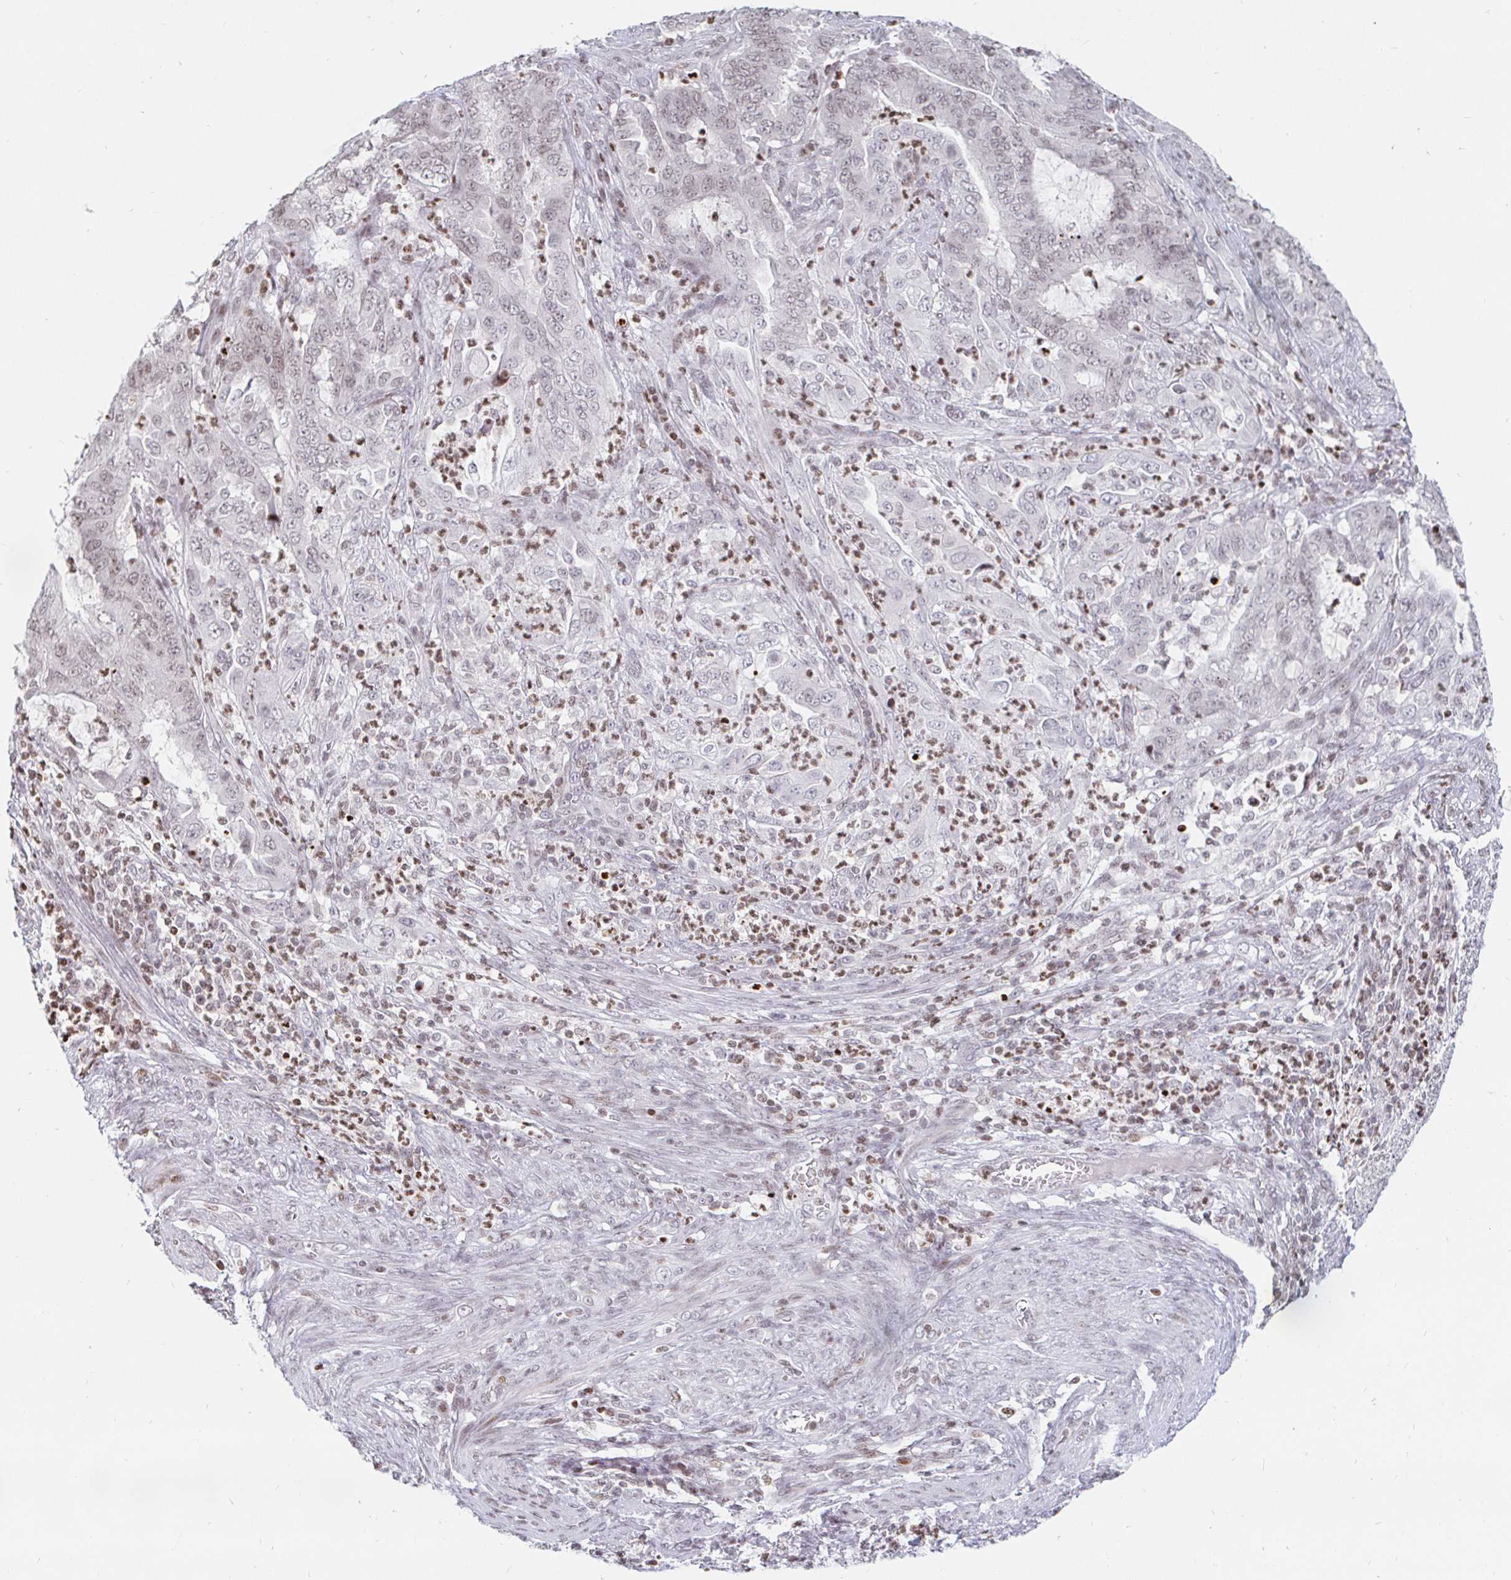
{"staining": {"intensity": "weak", "quantity": "<25%", "location": "nuclear"}, "tissue": "endometrial cancer", "cell_type": "Tumor cells", "image_type": "cancer", "snomed": [{"axis": "morphology", "description": "Adenocarcinoma, NOS"}, {"axis": "topography", "description": "Endometrium"}], "caption": "Tumor cells are negative for protein expression in human endometrial cancer. (DAB immunohistochemistry with hematoxylin counter stain).", "gene": "HOXC10", "patient": {"sex": "female", "age": 51}}